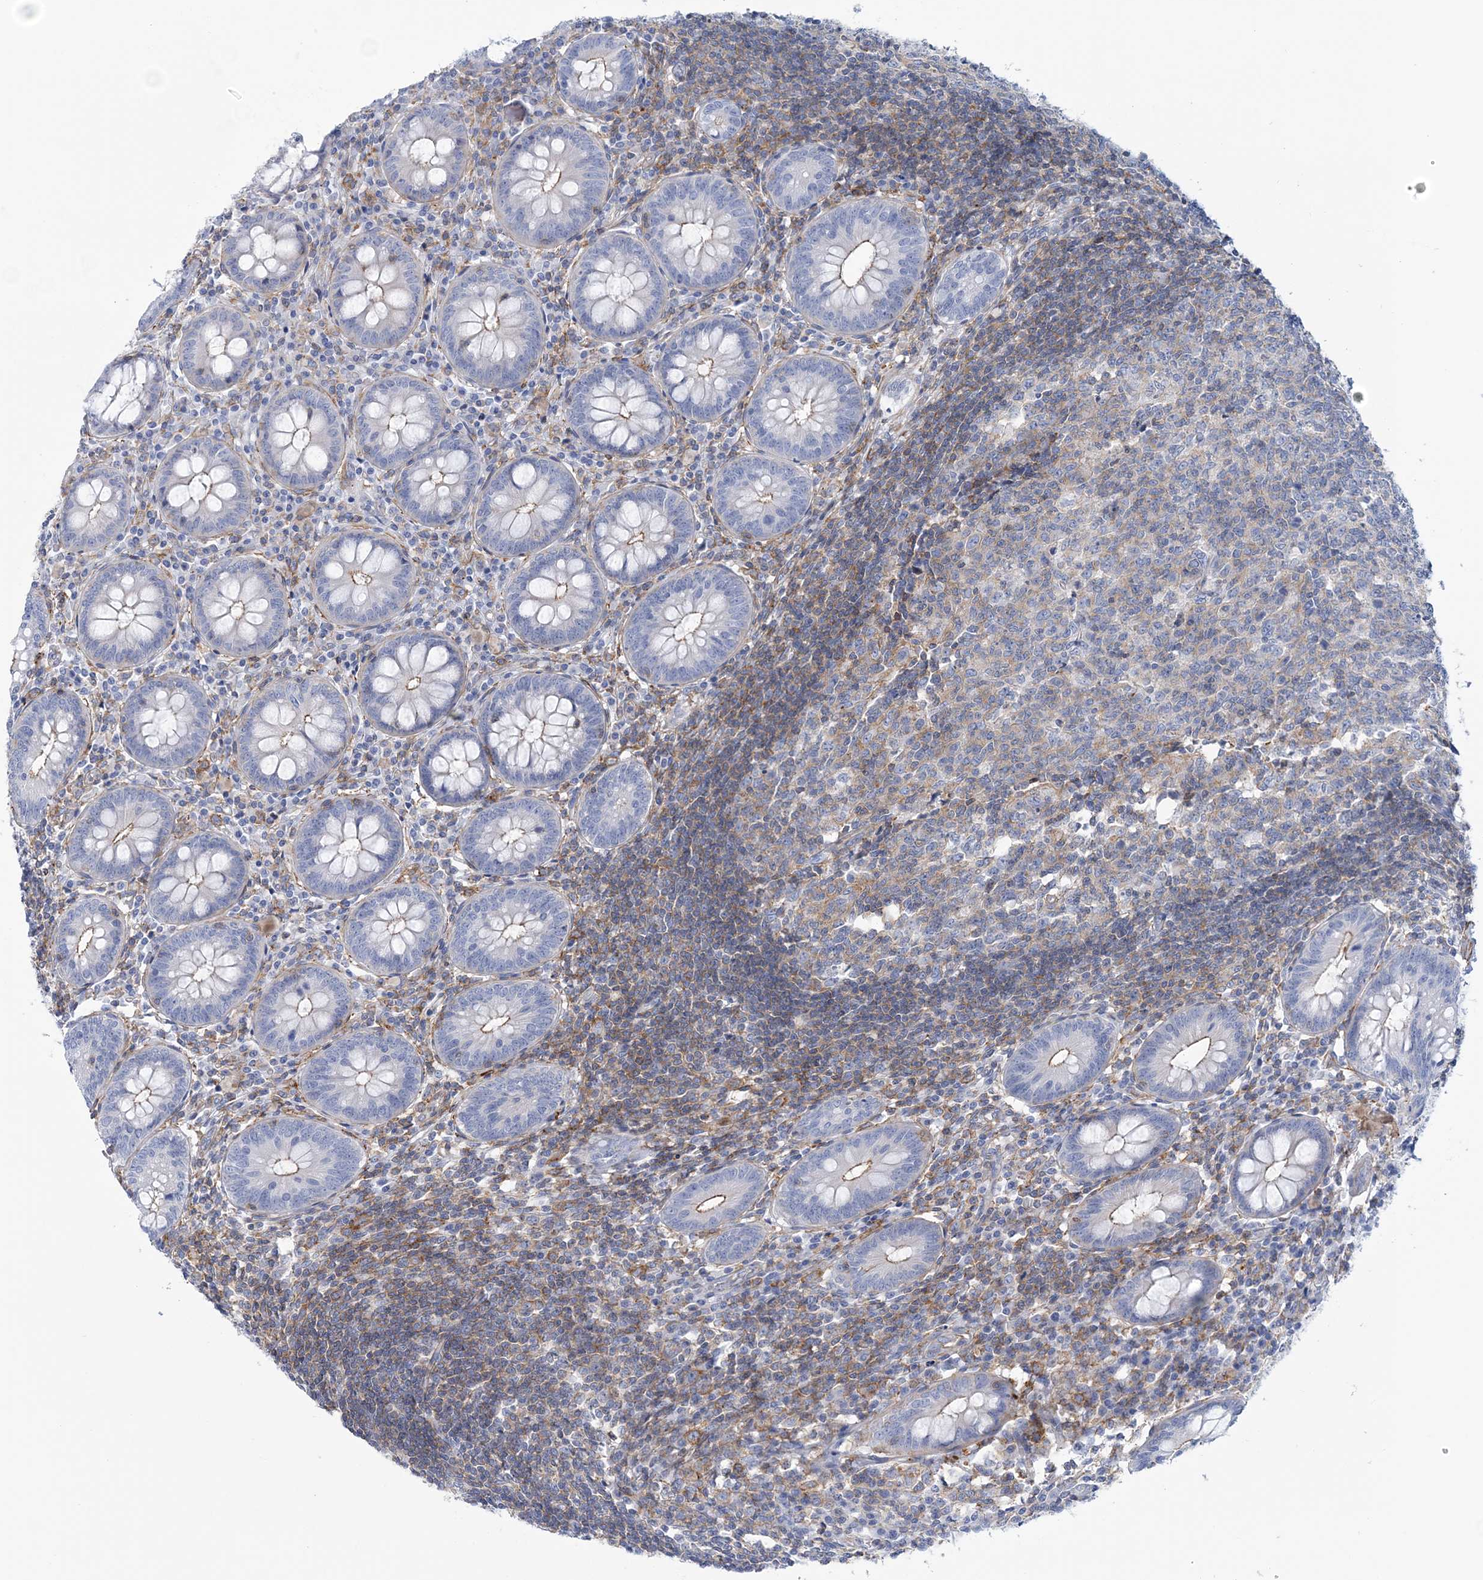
{"staining": {"intensity": "moderate", "quantity": "<25%", "location": "cytoplasmic/membranous"}, "tissue": "appendix", "cell_type": "Glandular cells", "image_type": "normal", "snomed": [{"axis": "morphology", "description": "Normal tissue, NOS"}, {"axis": "topography", "description": "Appendix"}], "caption": "Immunohistochemical staining of normal human appendix reveals moderate cytoplasmic/membranous protein expression in approximately <25% of glandular cells.", "gene": "C11orf21", "patient": {"sex": "female", "age": 54}}